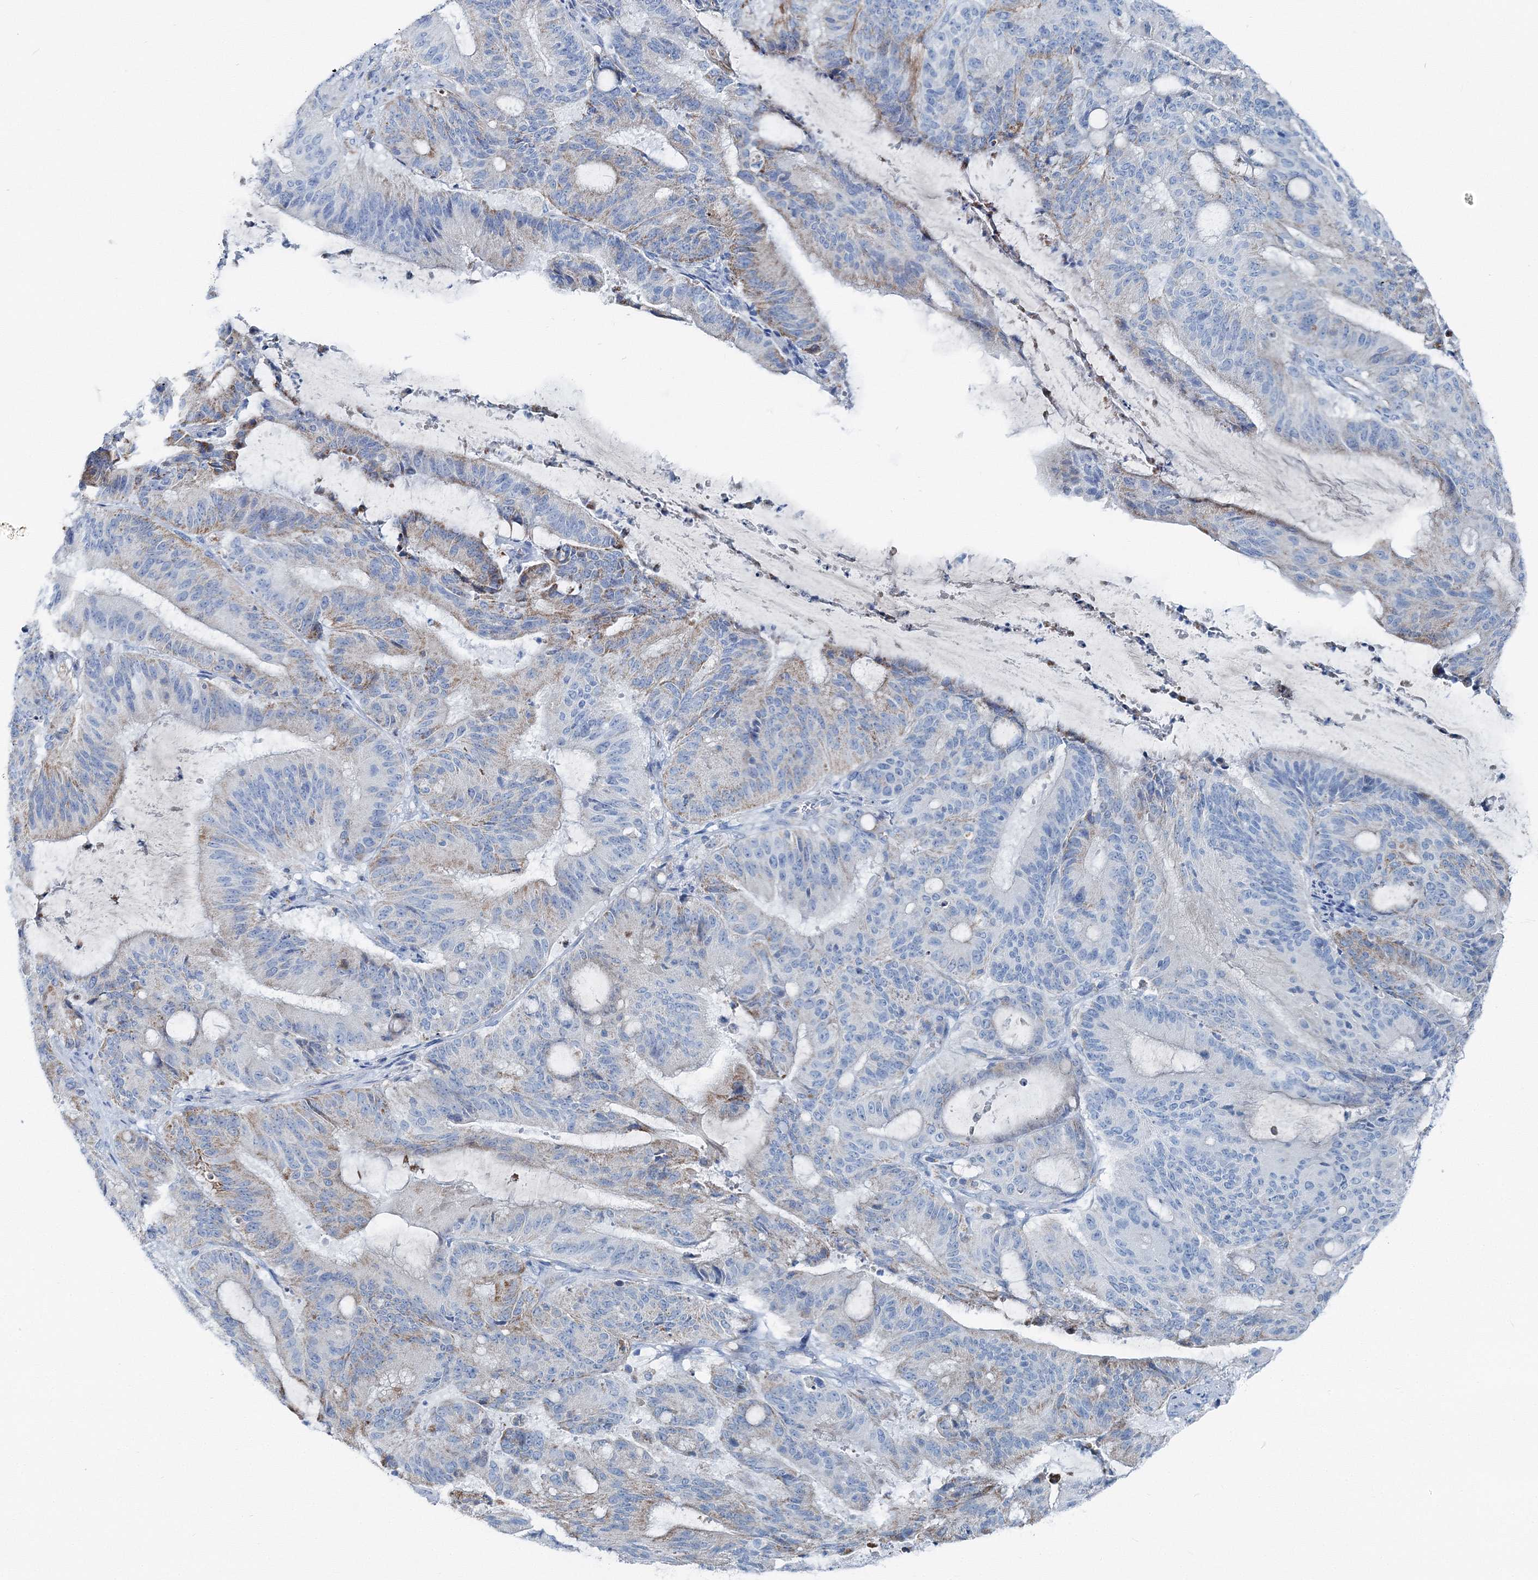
{"staining": {"intensity": "weak", "quantity": "<25%", "location": "cytoplasmic/membranous"}, "tissue": "liver cancer", "cell_type": "Tumor cells", "image_type": "cancer", "snomed": [{"axis": "morphology", "description": "Normal tissue, NOS"}, {"axis": "morphology", "description": "Cholangiocarcinoma"}, {"axis": "topography", "description": "Liver"}, {"axis": "topography", "description": "Peripheral nerve tissue"}], "caption": "The photomicrograph demonstrates no staining of tumor cells in liver cholangiocarcinoma.", "gene": "GABARAPL2", "patient": {"sex": "female", "age": 73}}